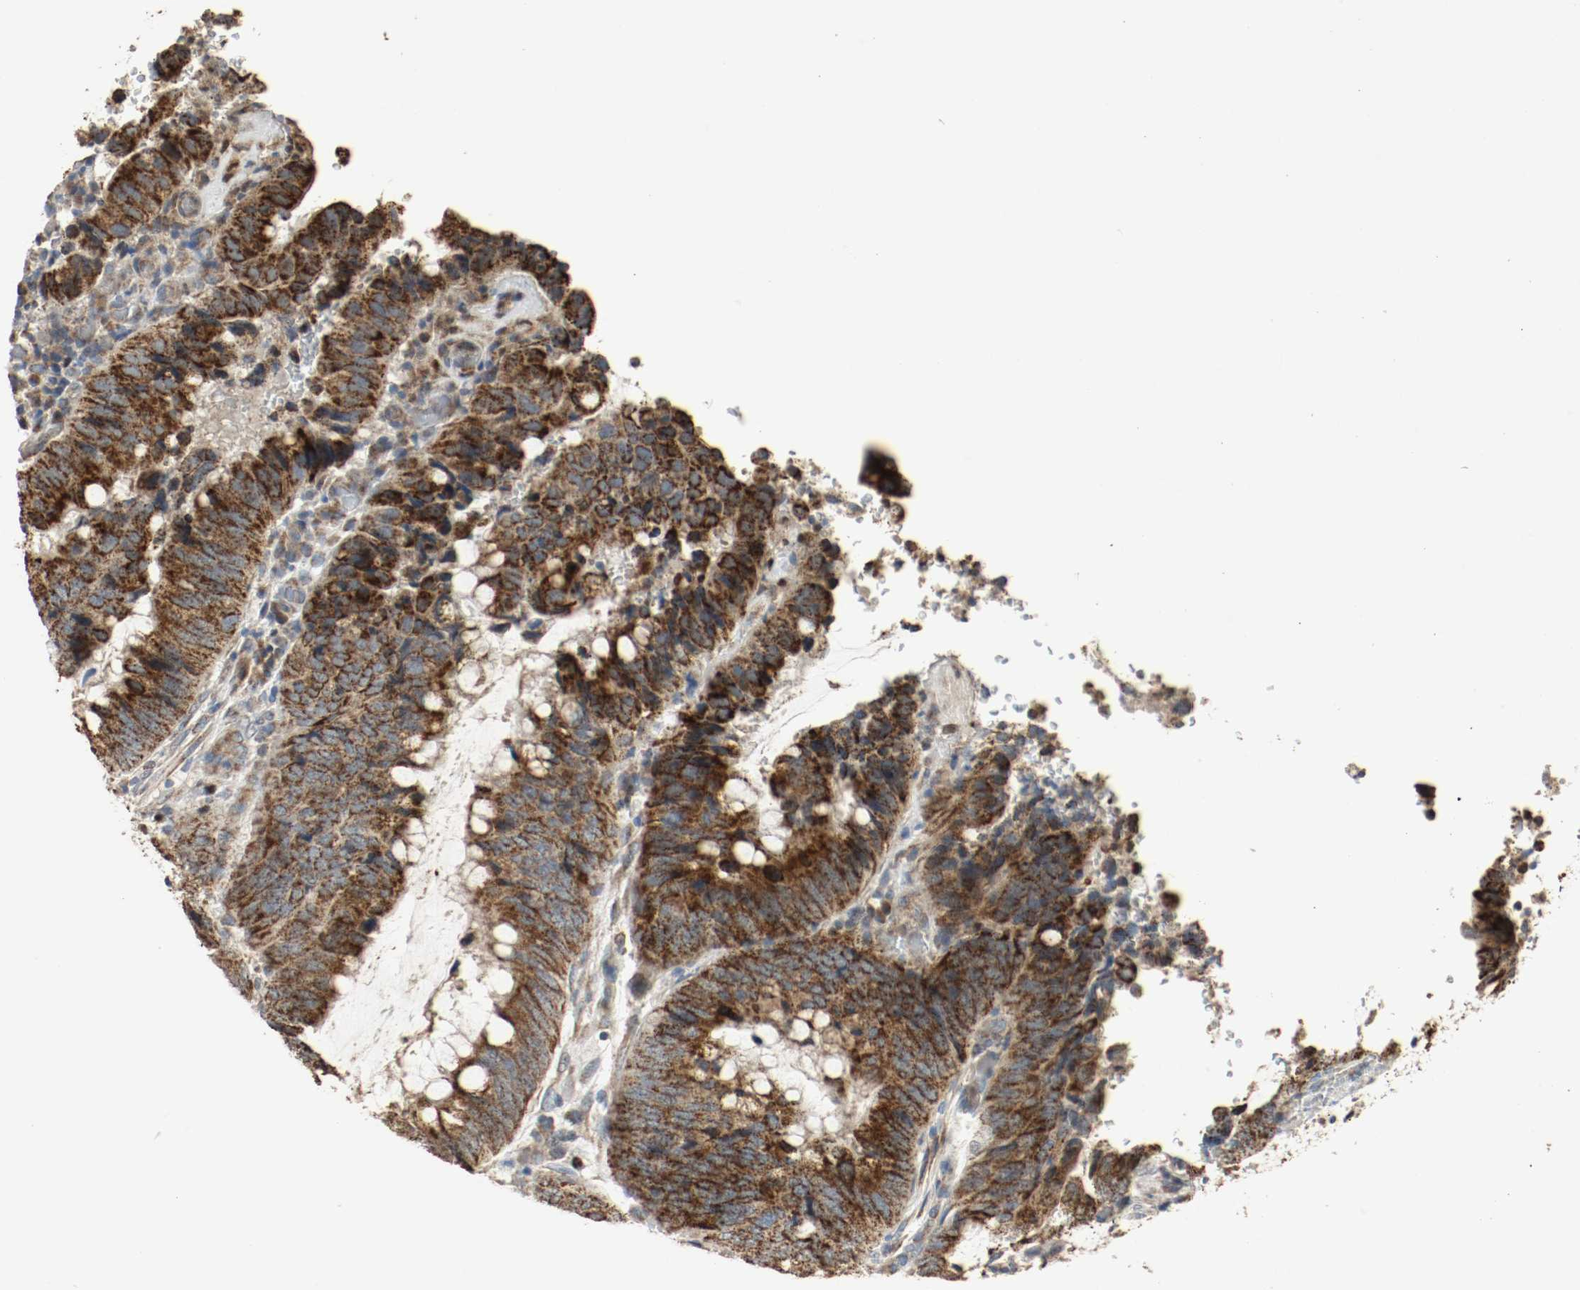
{"staining": {"intensity": "strong", "quantity": ">75%", "location": "cytoplasmic/membranous"}, "tissue": "colorectal cancer", "cell_type": "Tumor cells", "image_type": "cancer", "snomed": [{"axis": "morphology", "description": "Normal tissue, NOS"}, {"axis": "morphology", "description": "Adenocarcinoma, NOS"}, {"axis": "topography", "description": "Rectum"}, {"axis": "topography", "description": "Peripheral nerve tissue"}], "caption": "Colorectal adenocarcinoma stained with IHC reveals strong cytoplasmic/membranous expression in approximately >75% of tumor cells.", "gene": "ALDH4A1", "patient": {"sex": "male", "age": 92}}